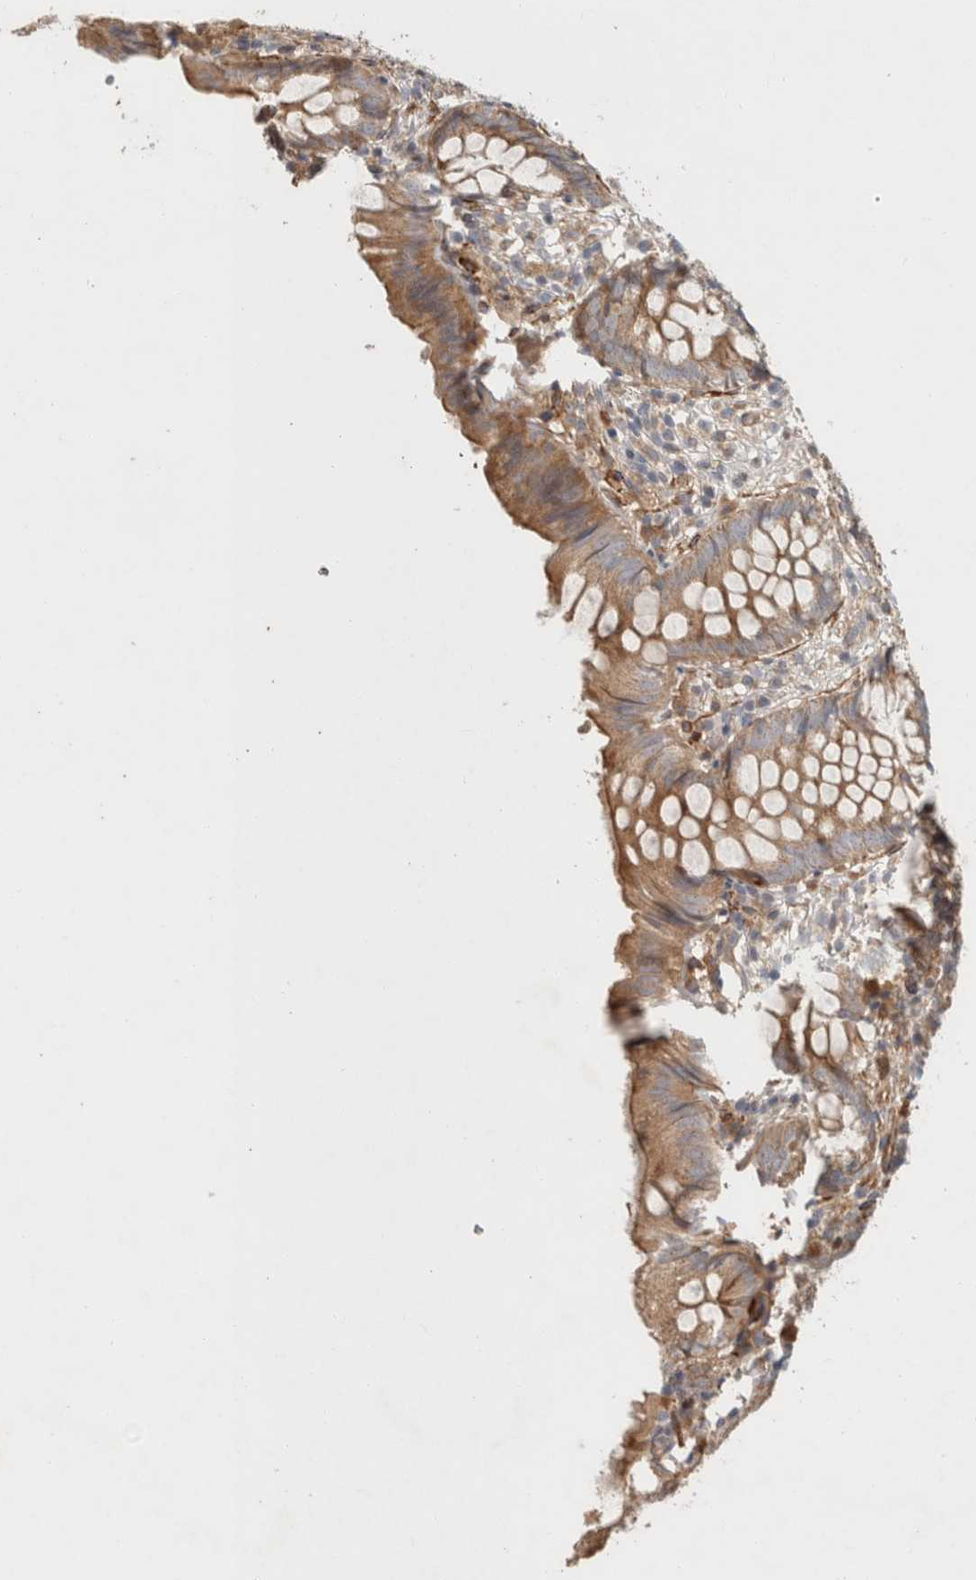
{"staining": {"intensity": "moderate", "quantity": ">75%", "location": "cytoplasmic/membranous"}, "tissue": "appendix", "cell_type": "Glandular cells", "image_type": "normal", "snomed": [{"axis": "morphology", "description": "Normal tissue, NOS"}, {"axis": "topography", "description": "Appendix"}], "caption": "Immunohistochemistry (IHC) histopathology image of unremarkable appendix: appendix stained using immunohistochemistry shows medium levels of moderate protein expression localized specifically in the cytoplasmic/membranous of glandular cells, appearing as a cytoplasmic/membranous brown color.", "gene": "SIPA1L2", "patient": {"sex": "male", "age": 8}}